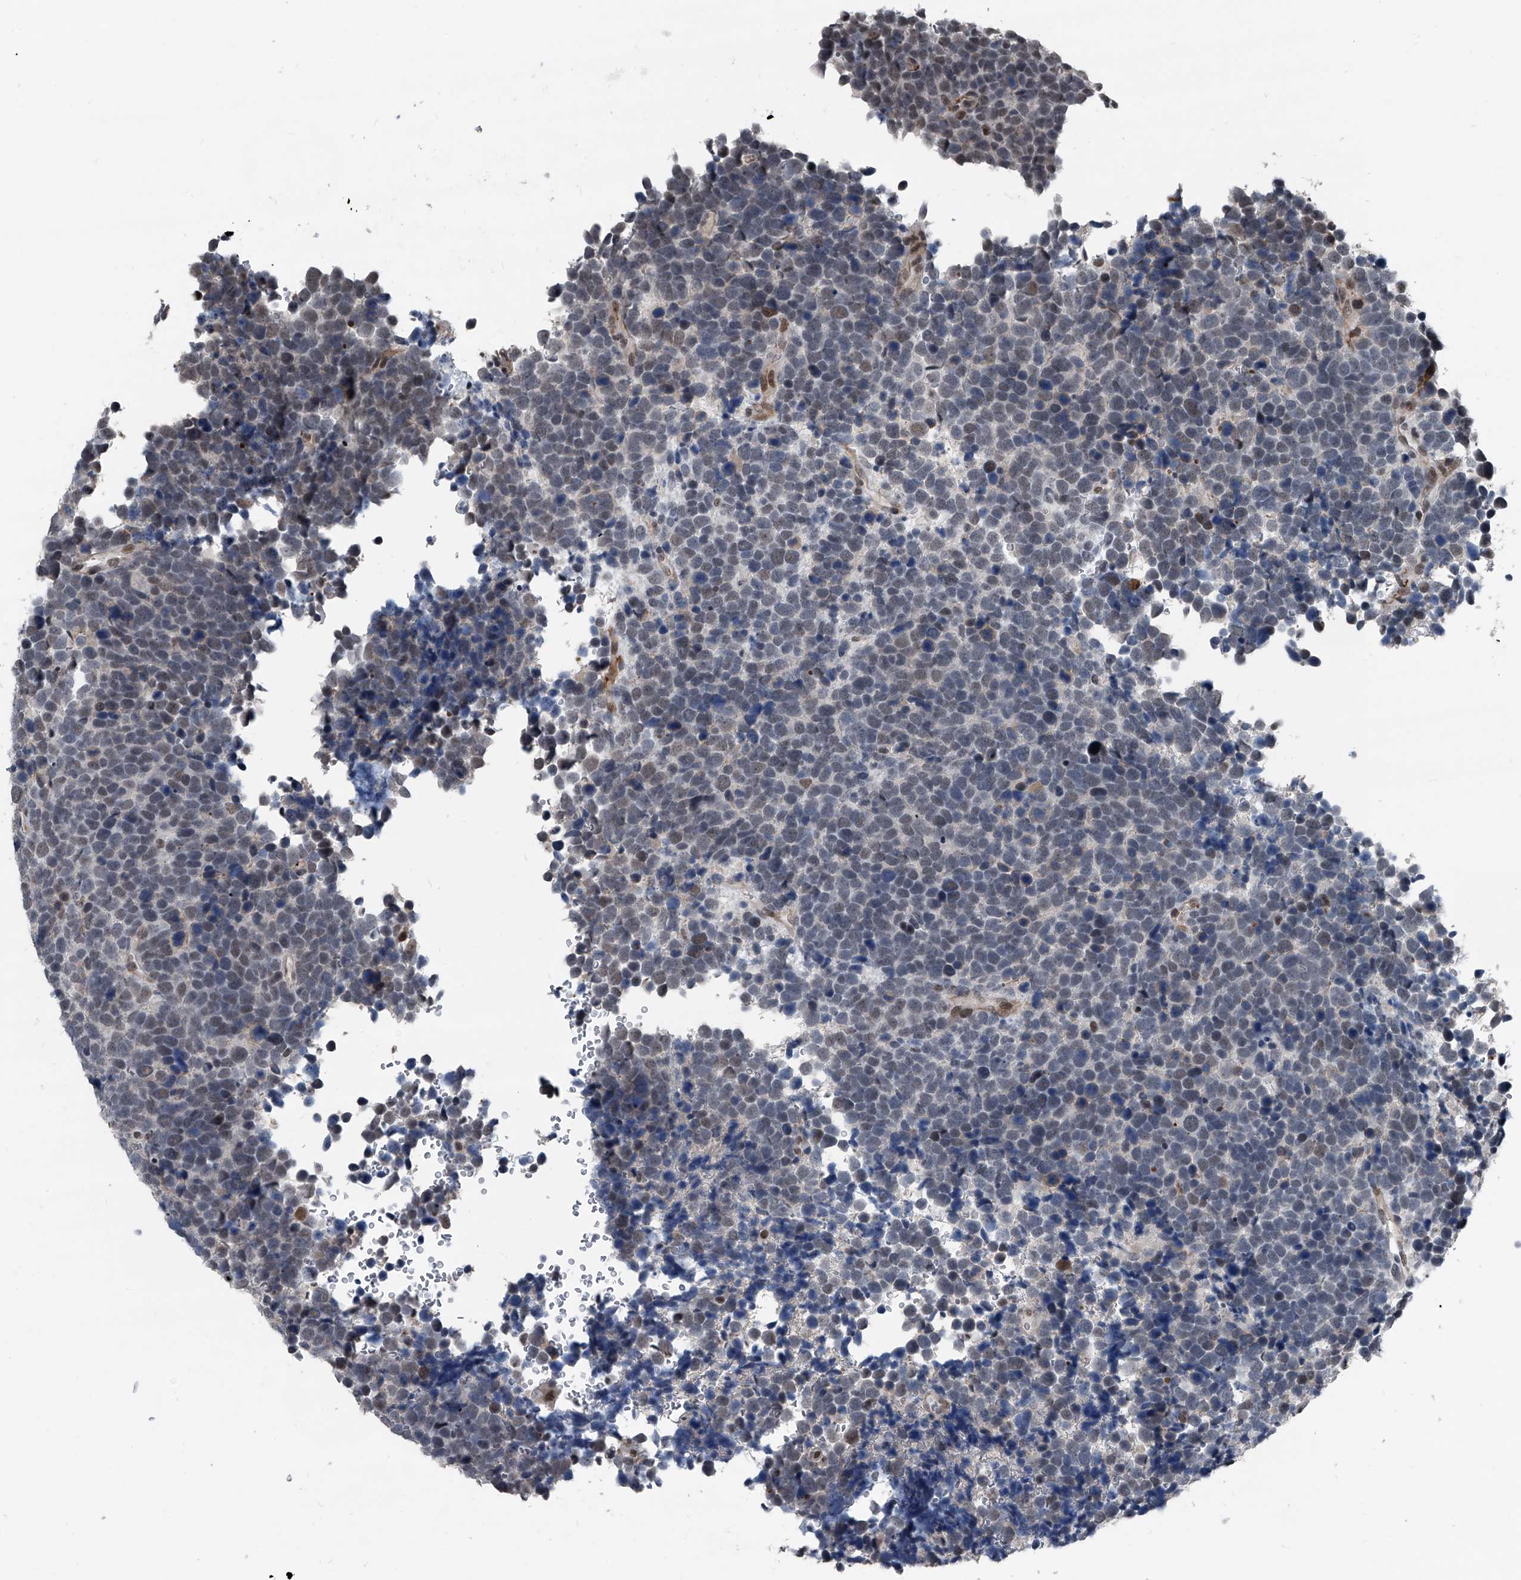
{"staining": {"intensity": "negative", "quantity": "none", "location": "none"}, "tissue": "urothelial cancer", "cell_type": "Tumor cells", "image_type": "cancer", "snomed": [{"axis": "morphology", "description": "Urothelial carcinoma, High grade"}, {"axis": "topography", "description": "Urinary bladder"}], "caption": "High power microscopy histopathology image of an IHC image of high-grade urothelial carcinoma, revealing no significant staining in tumor cells.", "gene": "MEN1", "patient": {"sex": "female", "age": 82}}